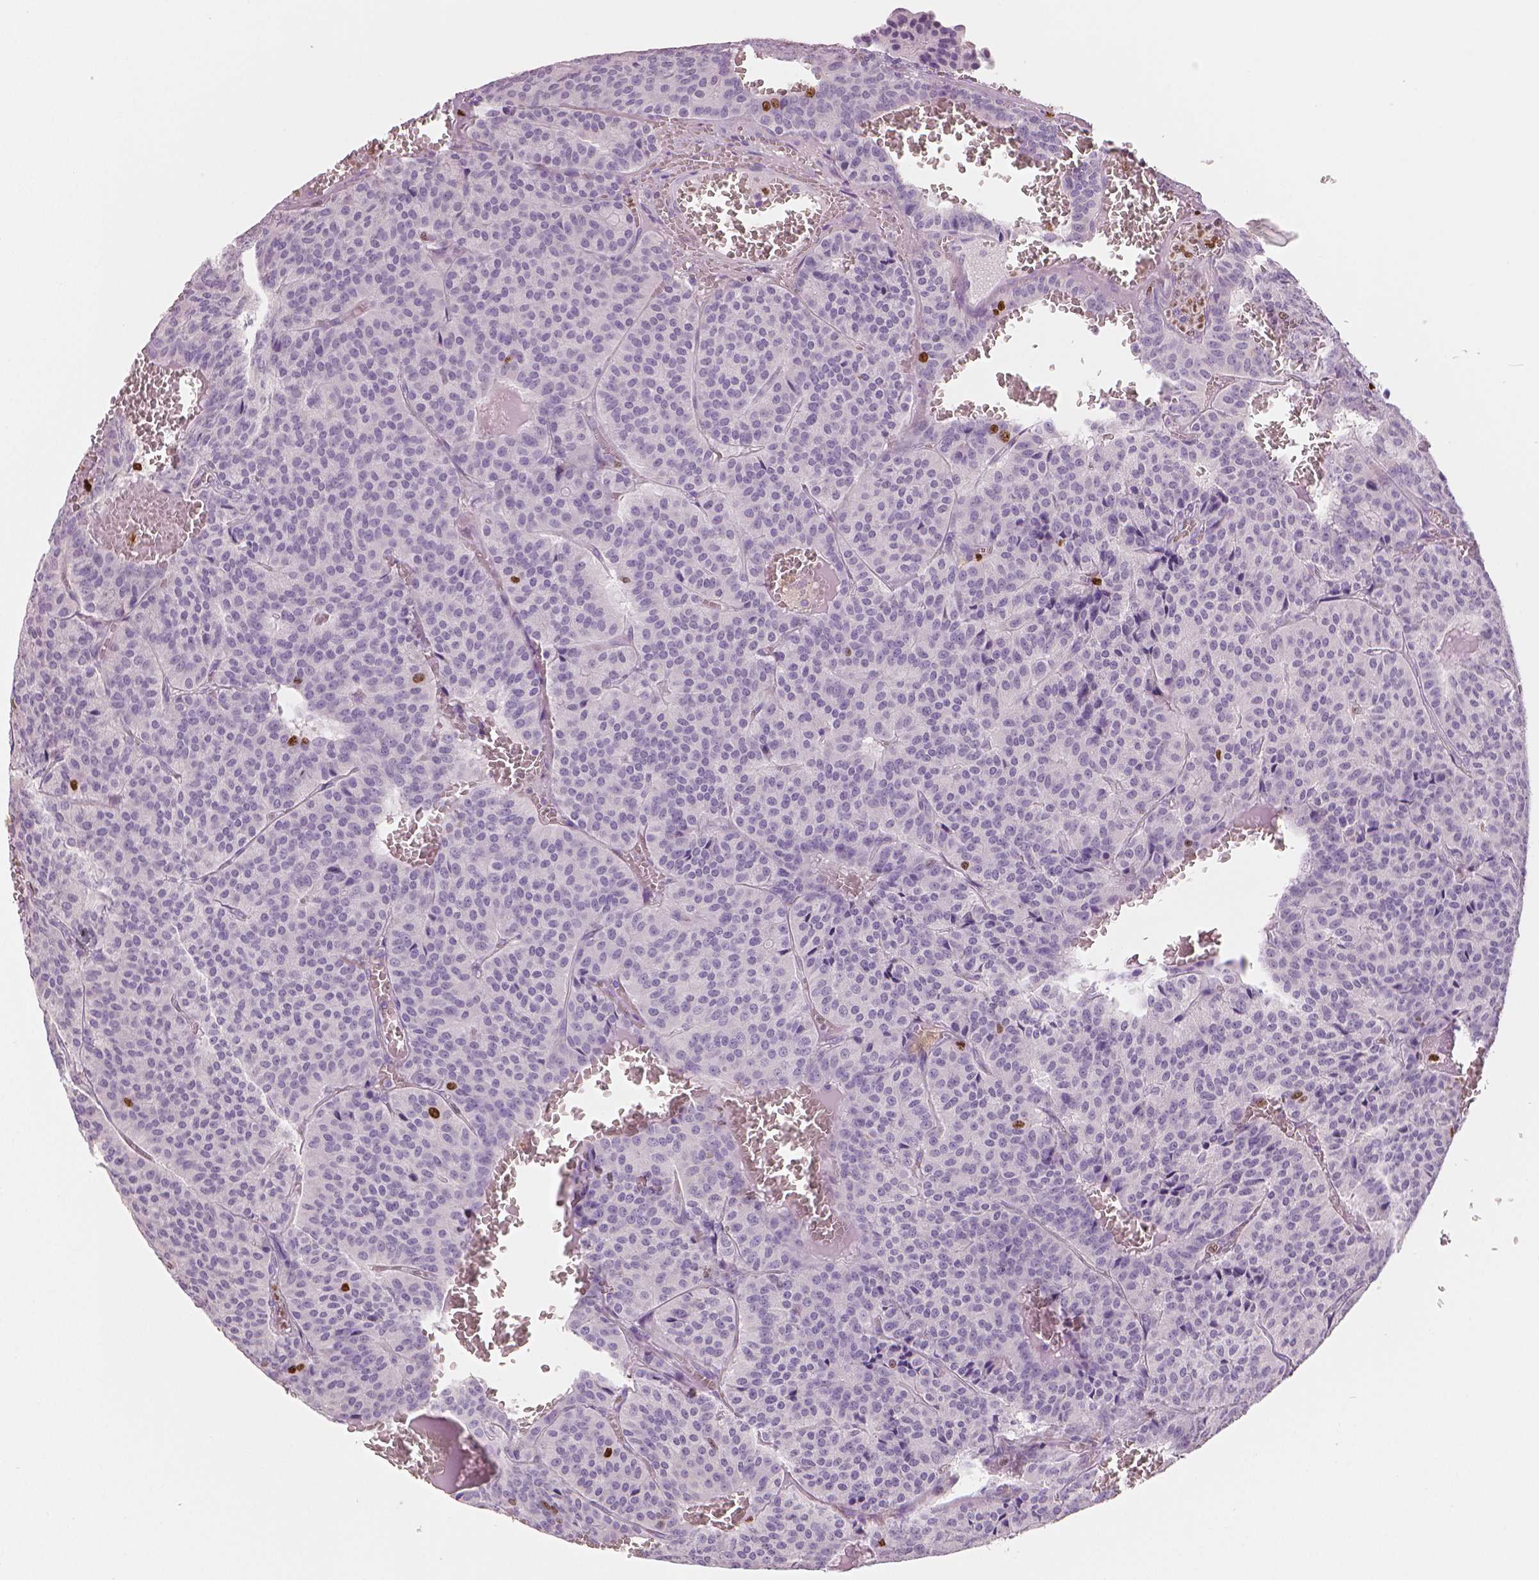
{"staining": {"intensity": "strong", "quantity": "<25%", "location": "nuclear"}, "tissue": "carcinoid", "cell_type": "Tumor cells", "image_type": "cancer", "snomed": [{"axis": "morphology", "description": "Carcinoid, malignant, NOS"}, {"axis": "topography", "description": "Lung"}], "caption": "This histopathology image exhibits IHC staining of human carcinoid, with medium strong nuclear positivity in about <25% of tumor cells.", "gene": "MKI67", "patient": {"sex": "male", "age": 70}}